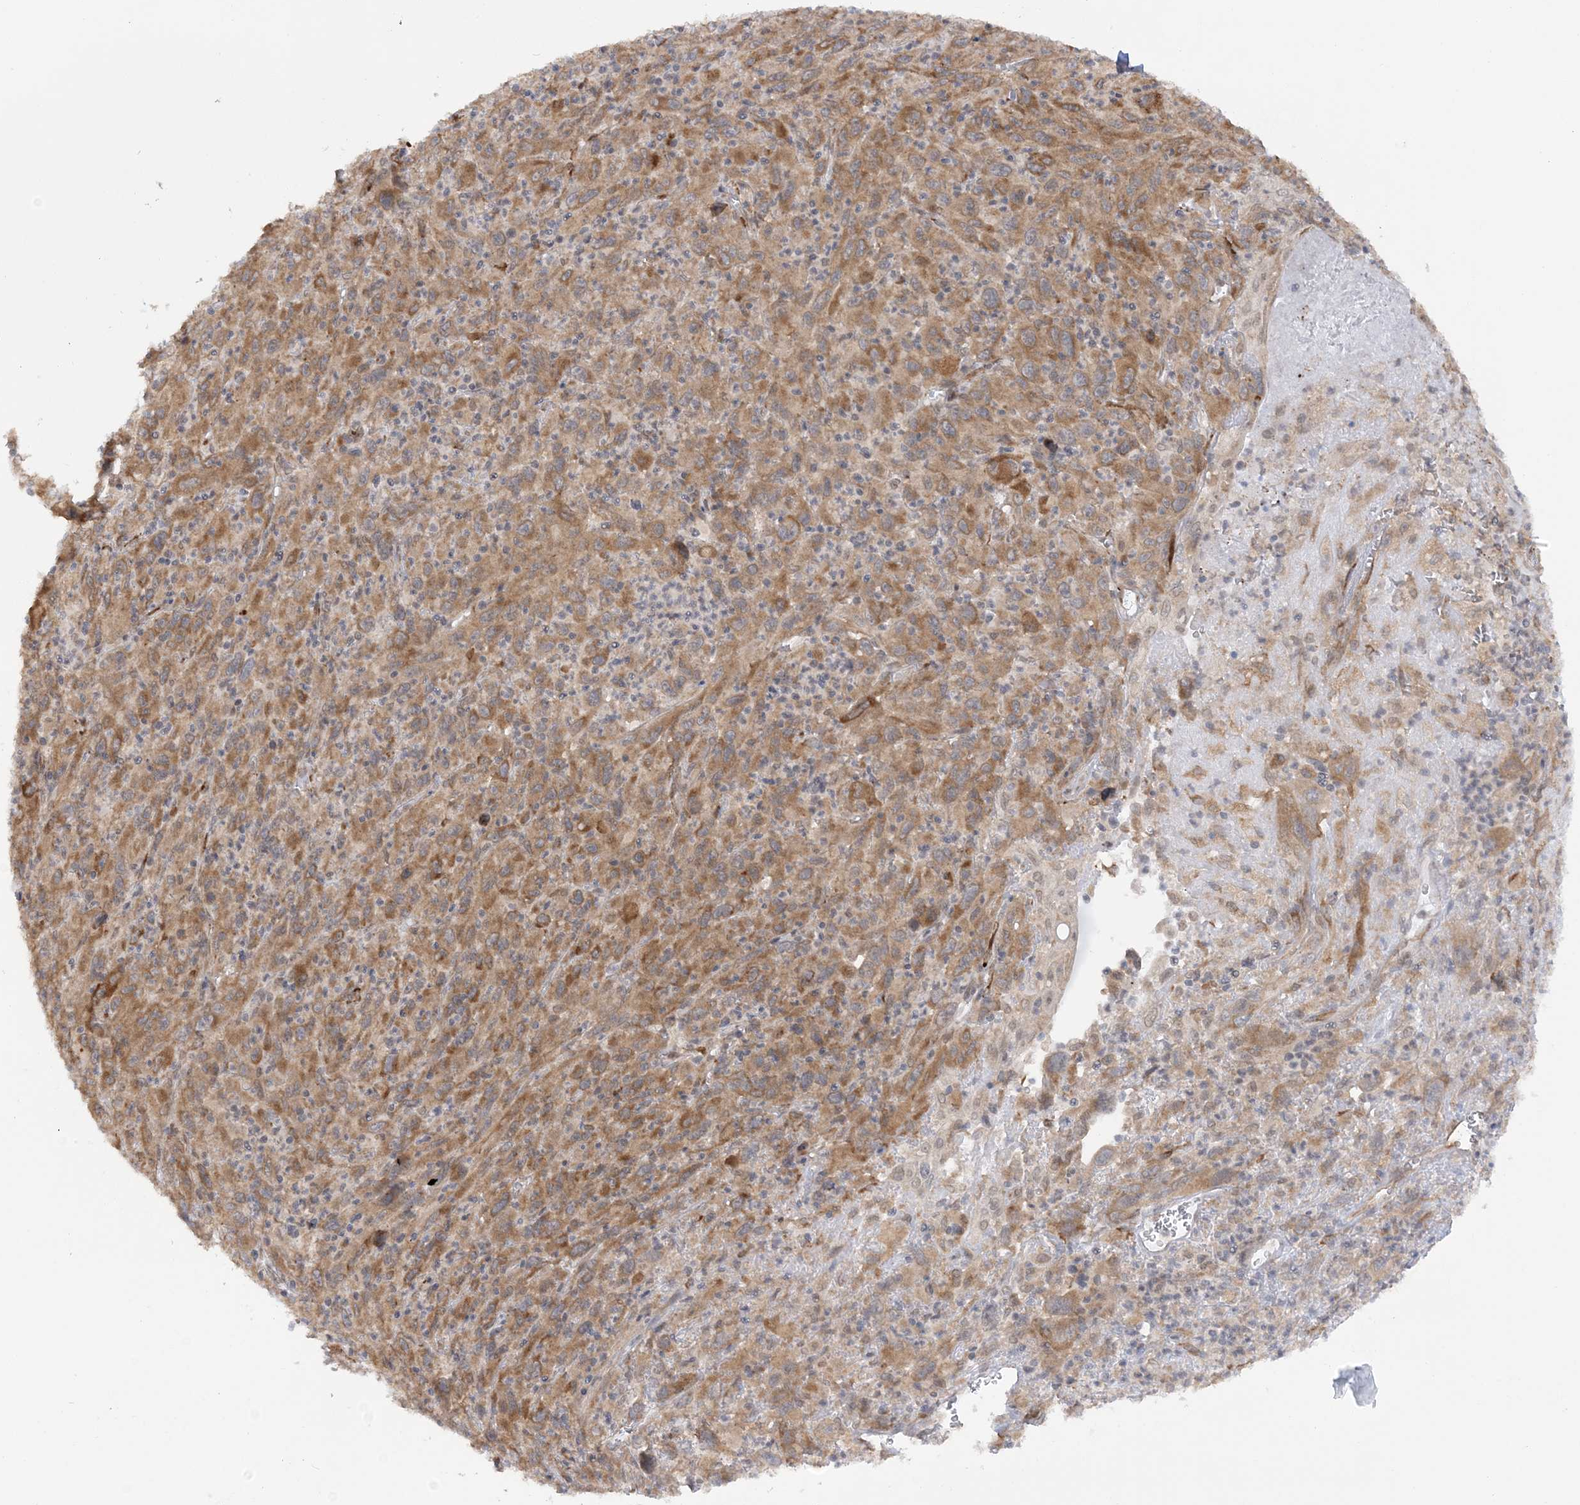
{"staining": {"intensity": "moderate", "quantity": ">75%", "location": "cytoplasmic/membranous"}, "tissue": "melanoma", "cell_type": "Tumor cells", "image_type": "cancer", "snomed": [{"axis": "morphology", "description": "Malignant melanoma, Metastatic site"}, {"axis": "topography", "description": "Skin"}], "caption": "Malignant melanoma (metastatic site) was stained to show a protein in brown. There is medium levels of moderate cytoplasmic/membranous expression in approximately >75% of tumor cells.", "gene": "MRPL47", "patient": {"sex": "female", "age": 56}}